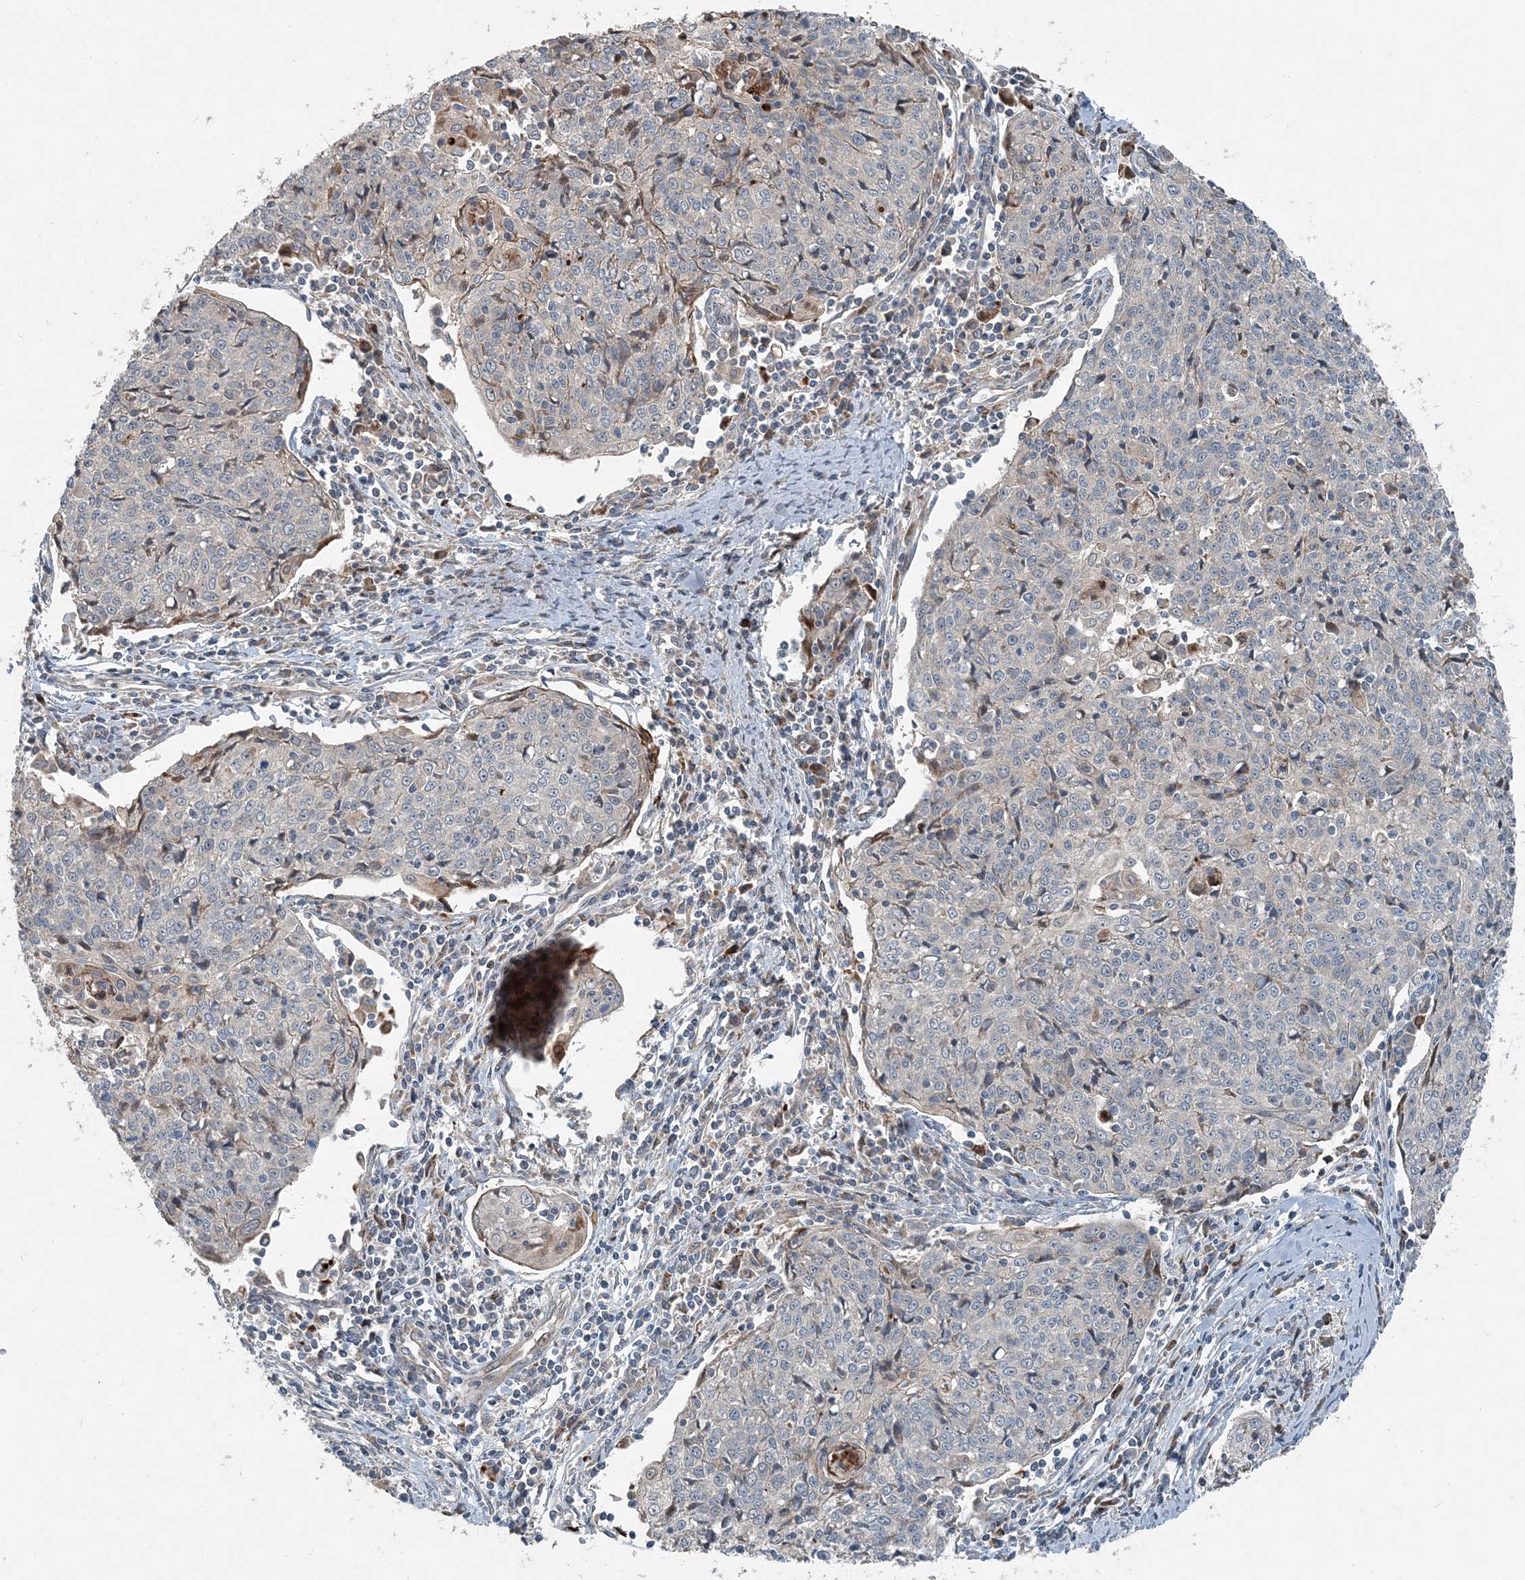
{"staining": {"intensity": "negative", "quantity": "none", "location": "none"}, "tissue": "cervical cancer", "cell_type": "Tumor cells", "image_type": "cancer", "snomed": [{"axis": "morphology", "description": "Squamous cell carcinoma, NOS"}, {"axis": "topography", "description": "Cervix"}], "caption": "Immunohistochemistry (IHC) of cervical cancer (squamous cell carcinoma) displays no expression in tumor cells.", "gene": "INTU", "patient": {"sex": "female", "age": 48}}